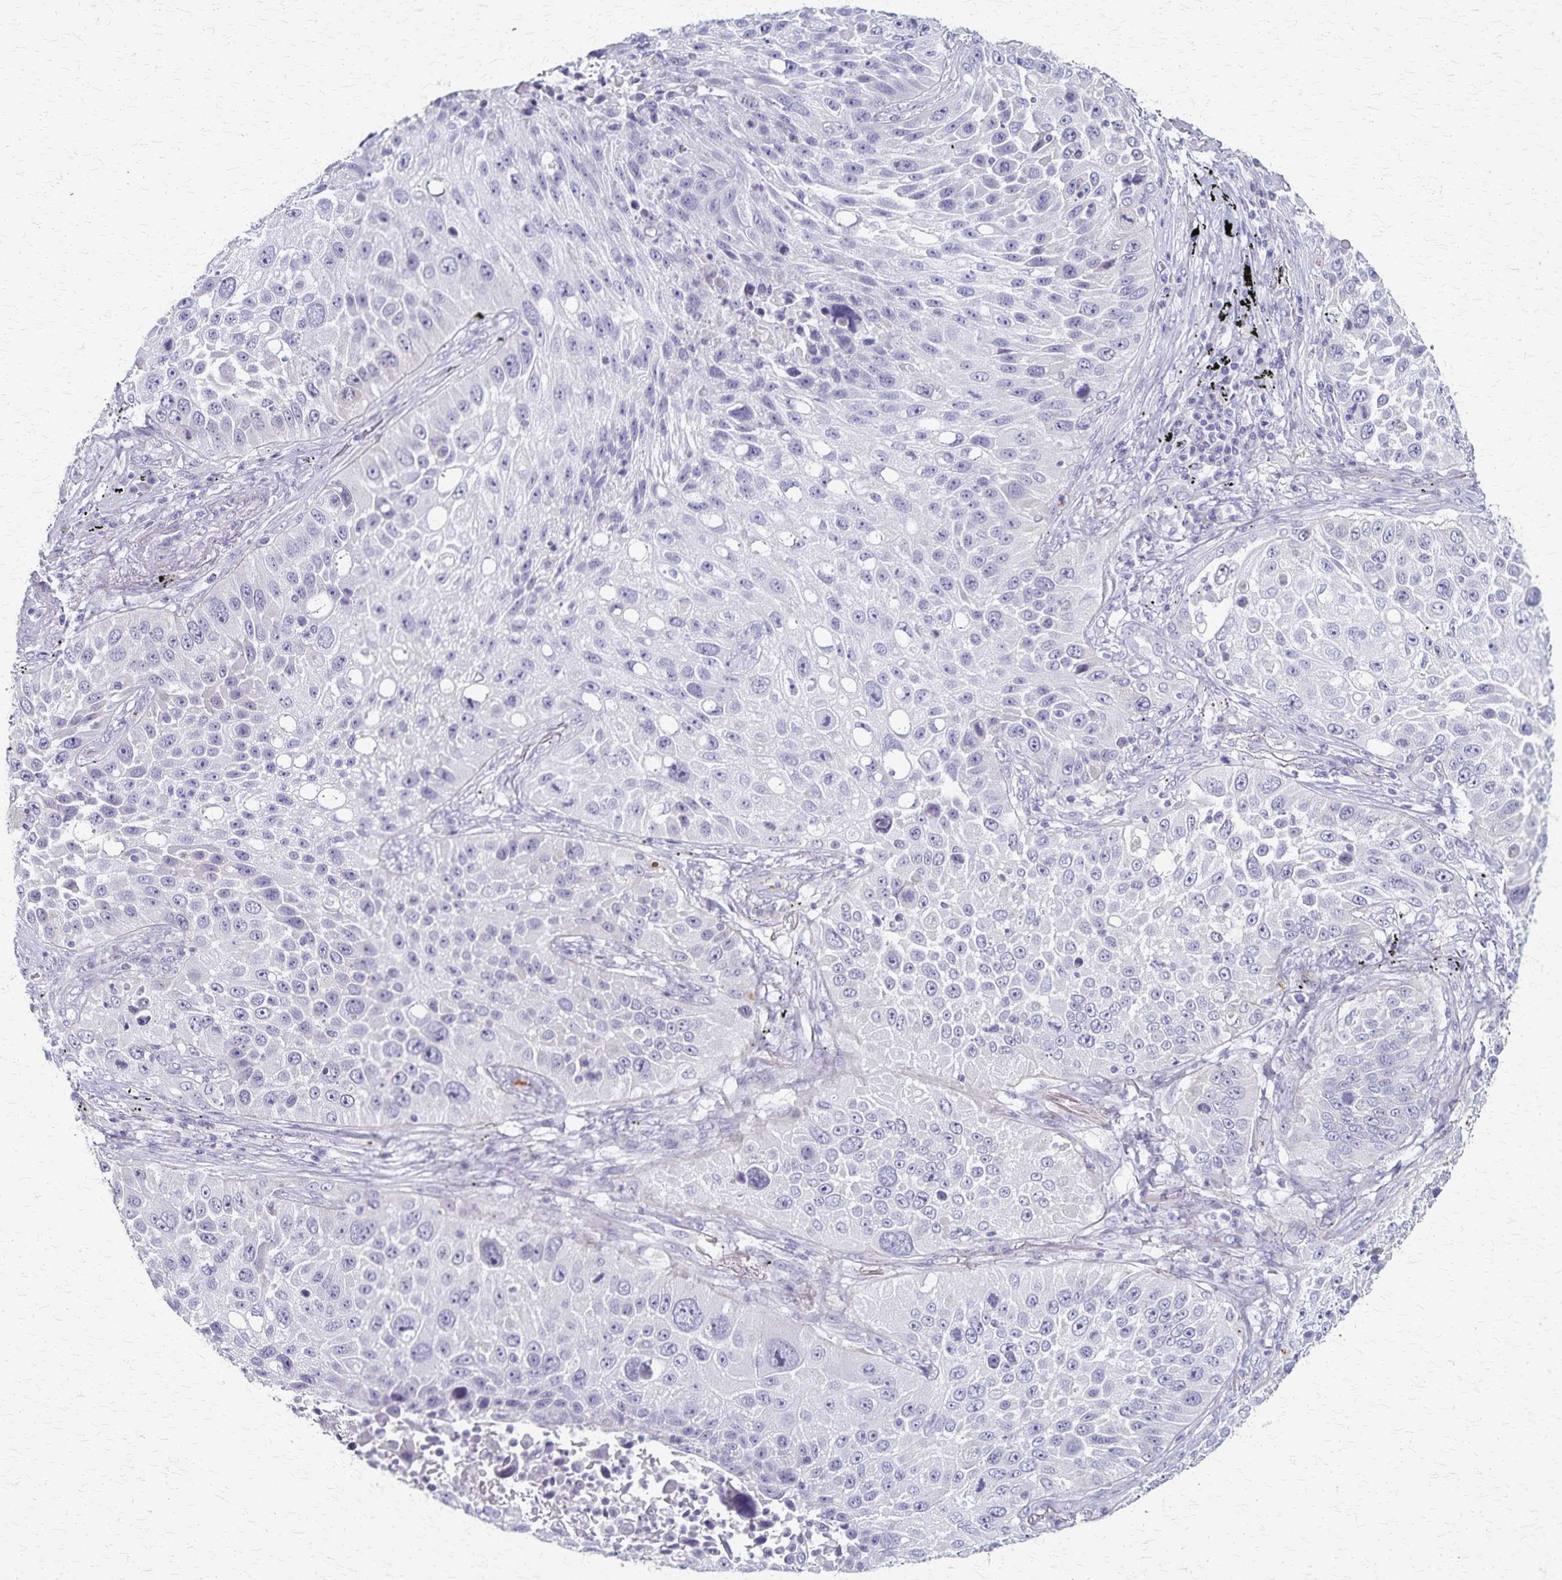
{"staining": {"intensity": "negative", "quantity": "none", "location": "none"}, "tissue": "lung cancer", "cell_type": "Tumor cells", "image_type": "cancer", "snomed": [{"axis": "morphology", "description": "Normal morphology"}, {"axis": "morphology", "description": "Squamous cell carcinoma, NOS"}, {"axis": "topography", "description": "Lymph node"}, {"axis": "topography", "description": "Lung"}], "caption": "Human squamous cell carcinoma (lung) stained for a protein using immunohistochemistry (IHC) shows no staining in tumor cells.", "gene": "RASL10B", "patient": {"sex": "male", "age": 67}}